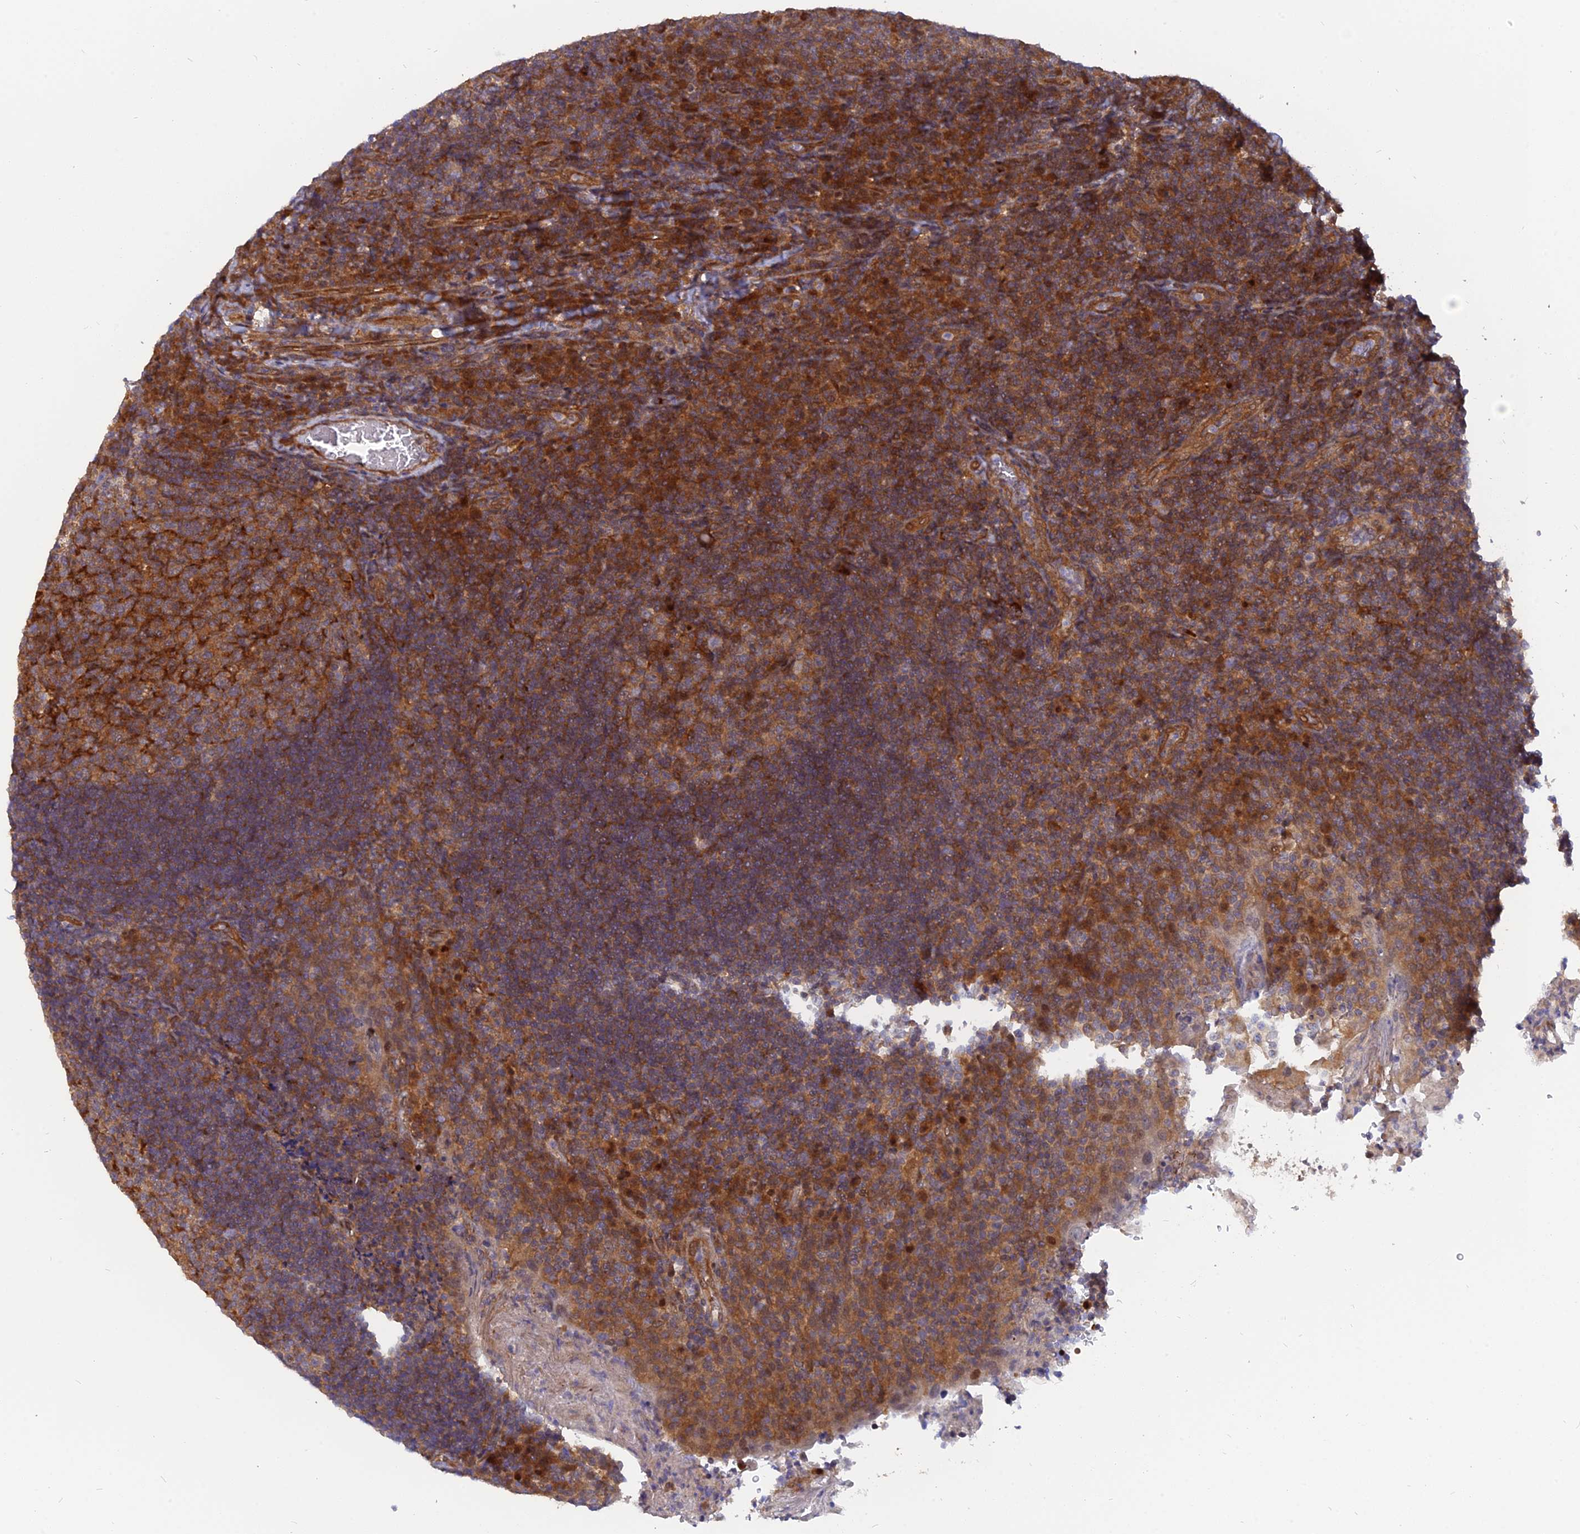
{"staining": {"intensity": "moderate", "quantity": ">75%", "location": "cytoplasmic/membranous"}, "tissue": "tonsil", "cell_type": "Germinal center cells", "image_type": "normal", "snomed": [{"axis": "morphology", "description": "Normal tissue, NOS"}, {"axis": "topography", "description": "Tonsil"}], "caption": "An image of human tonsil stained for a protein displays moderate cytoplasmic/membranous brown staining in germinal center cells. The staining was performed using DAB (3,3'-diaminobenzidine), with brown indicating positive protein expression. Nuclei are stained blue with hematoxylin.", "gene": "ARL2BP", "patient": {"sex": "male", "age": 17}}